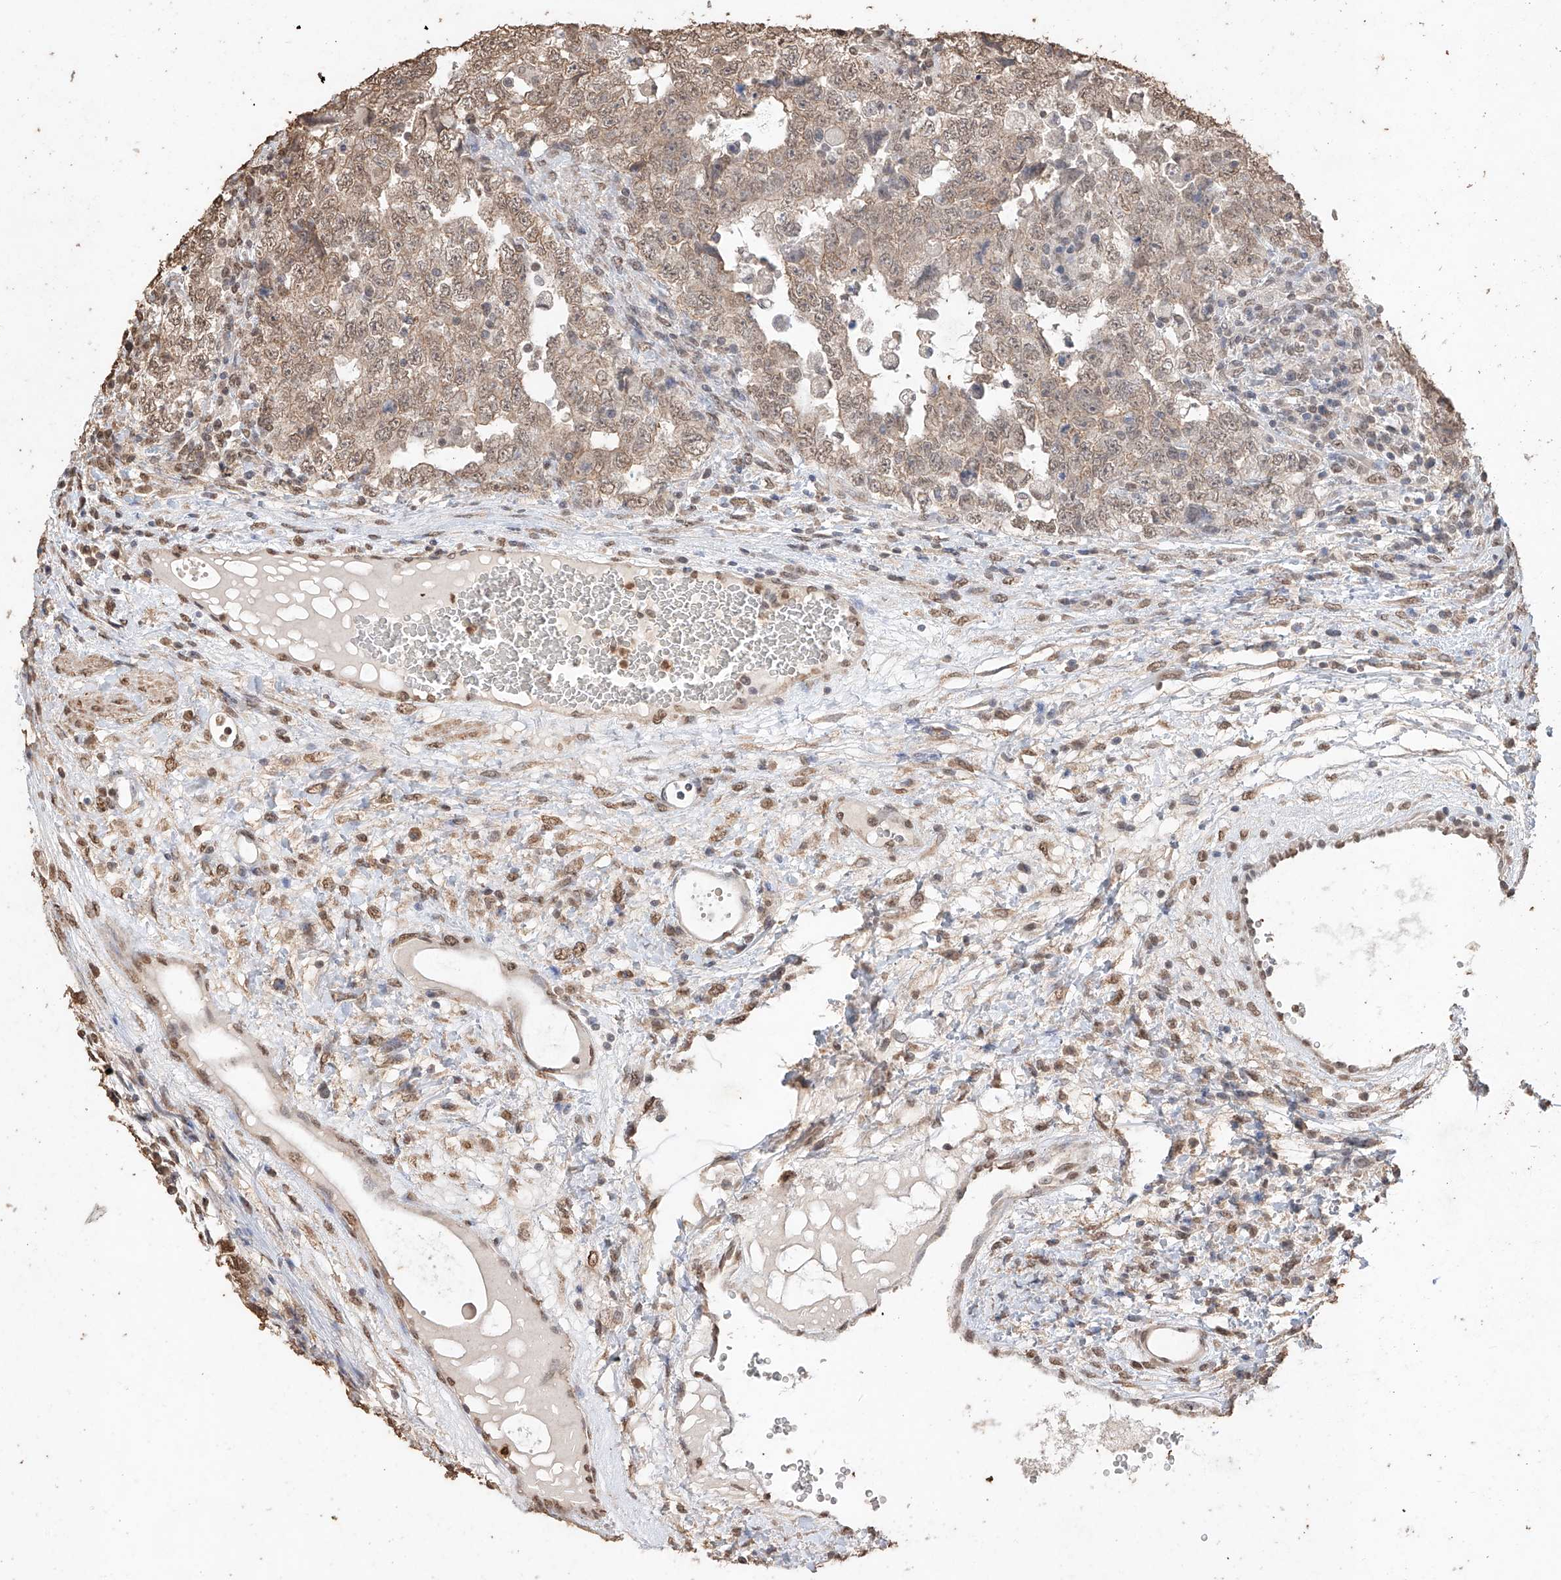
{"staining": {"intensity": "weak", "quantity": "25%-75%", "location": "cytoplasmic/membranous,nuclear"}, "tissue": "testis cancer", "cell_type": "Tumor cells", "image_type": "cancer", "snomed": [{"axis": "morphology", "description": "Carcinoma, Embryonal, NOS"}, {"axis": "topography", "description": "Testis"}], "caption": "Testis cancer stained for a protein reveals weak cytoplasmic/membranous and nuclear positivity in tumor cells. The protein is shown in brown color, while the nuclei are stained blue.", "gene": "ELOVL1", "patient": {"sex": "male", "age": 37}}